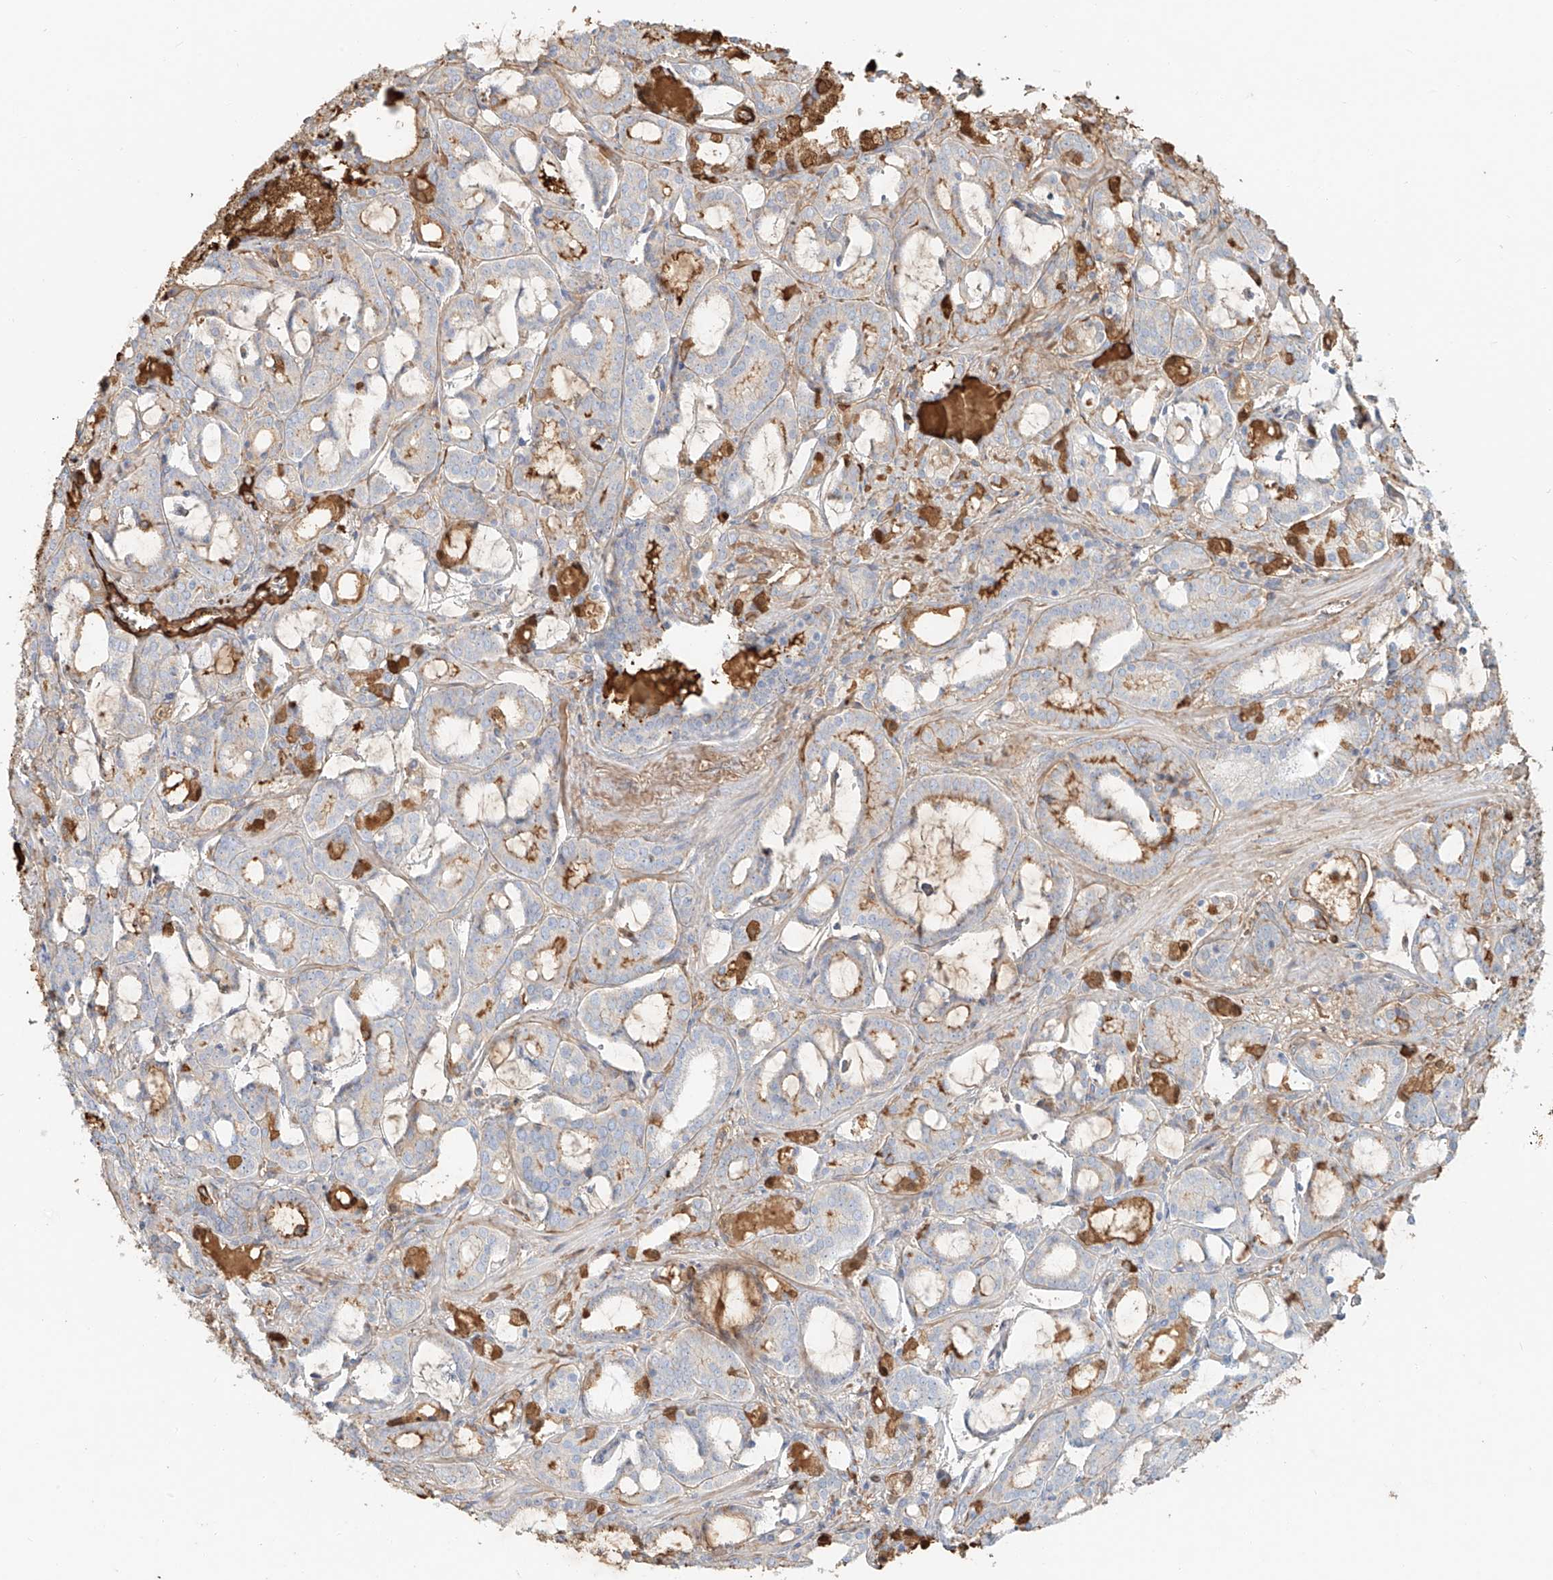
{"staining": {"intensity": "moderate", "quantity": "<25%", "location": "cytoplasmic/membranous"}, "tissue": "prostate cancer", "cell_type": "Tumor cells", "image_type": "cancer", "snomed": [{"axis": "morphology", "description": "Adenocarcinoma, High grade"}, {"axis": "topography", "description": "Prostate and seminal vesicle, NOS"}], "caption": "Immunohistochemistry (IHC) of human prostate cancer (adenocarcinoma (high-grade)) demonstrates low levels of moderate cytoplasmic/membranous staining in about <25% of tumor cells.", "gene": "ZFP30", "patient": {"sex": "male", "age": 67}}